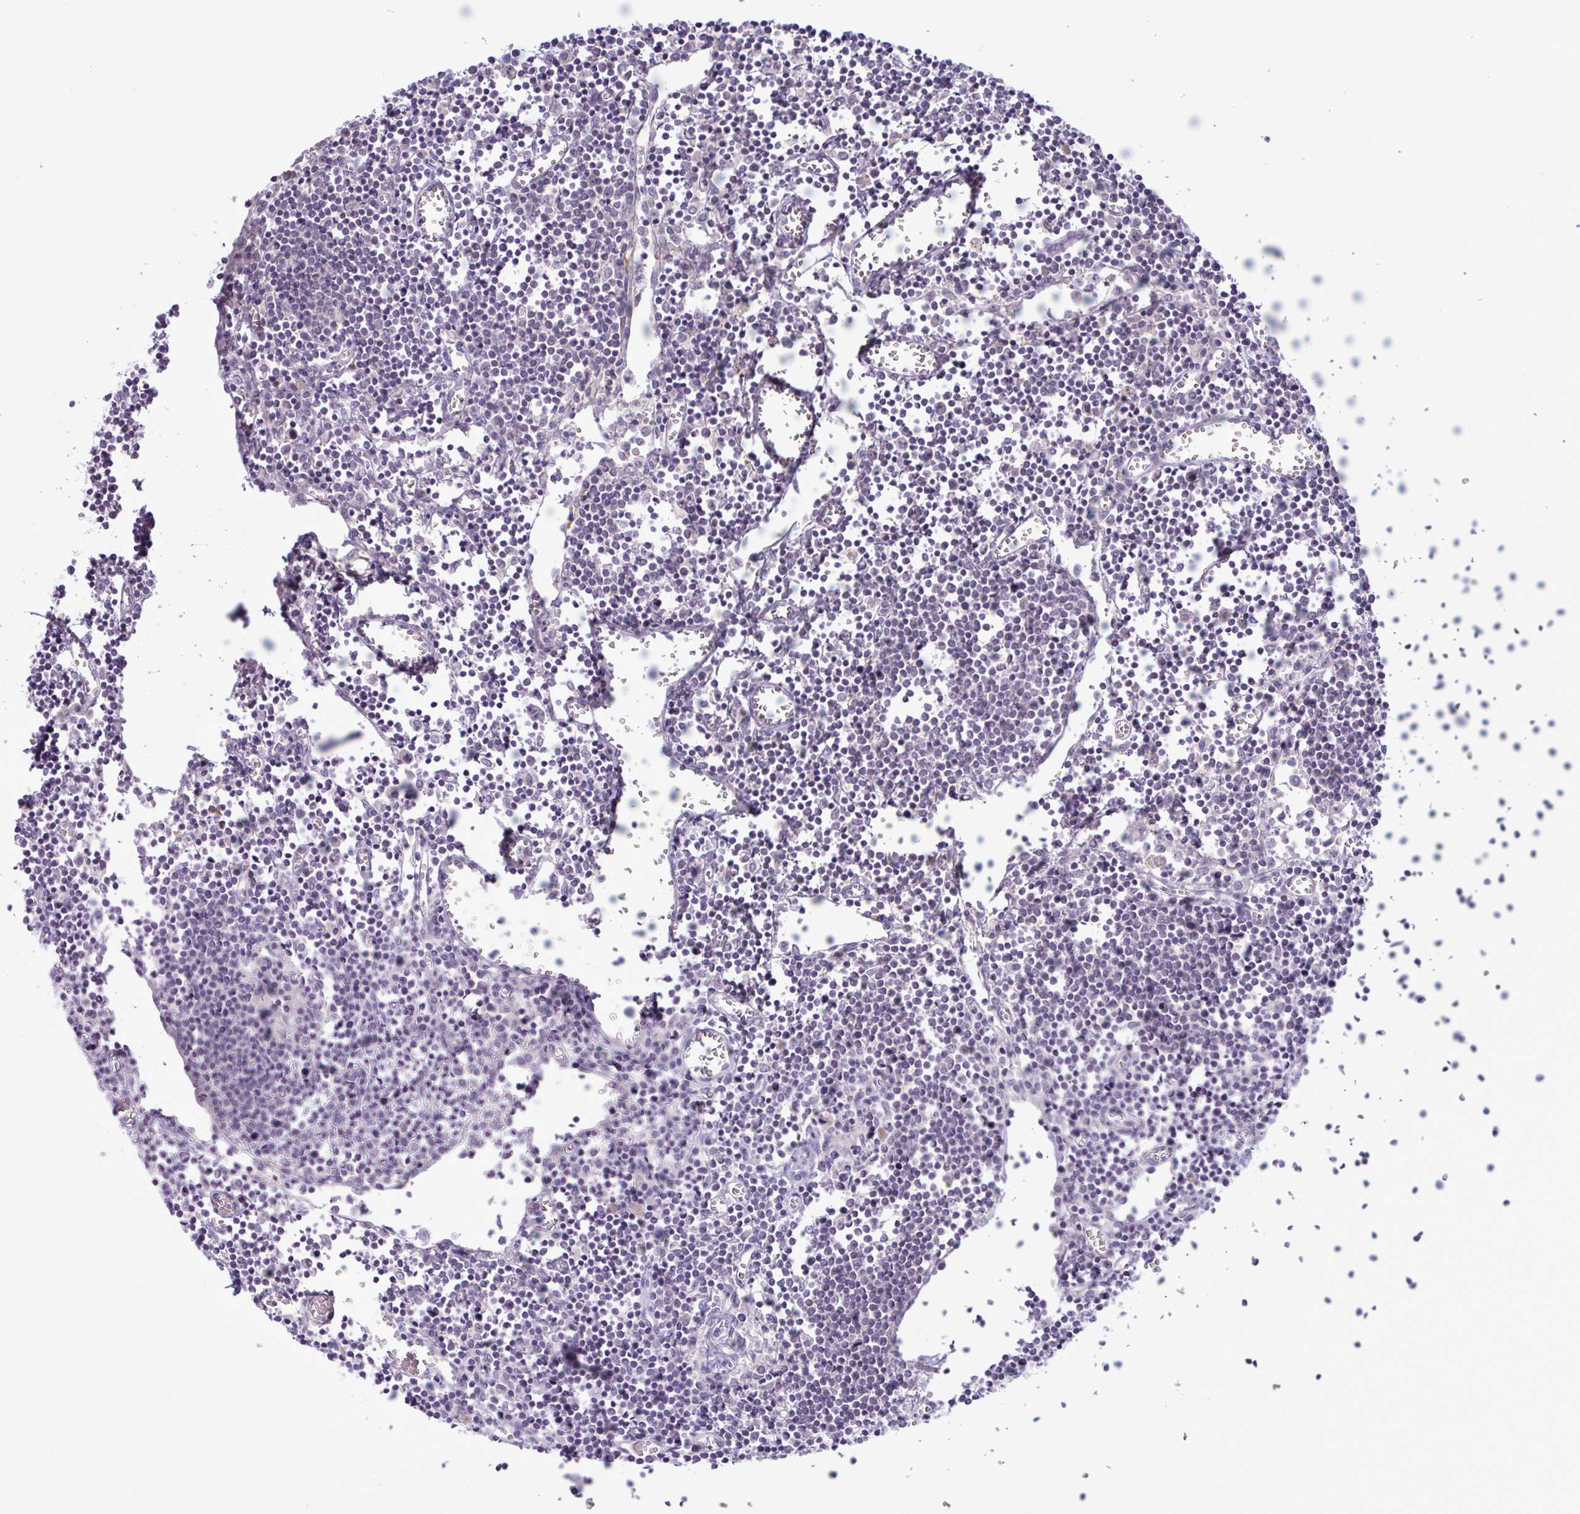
{"staining": {"intensity": "negative", "quantity": "none", "location": "none"}, "tissue": "lymph node", "cell_type": "Germinal center cells", "image_type": "normal", "snomed": [{"axis": "morphology", "description": "Normal tissue, NOS"}, {"axis": "topography", "description": "Lymph node"}], "caption": "Immunohistochemistry (IHC) of normal human lymph node reveals no staining in germinal center cells. (DAB (3,3'-diaminobenzidine) immunohistochemistry with hematoxylin counter stain).", "gene": "SYNPO2L", "patient": {"sex": "male", "age": 66}}